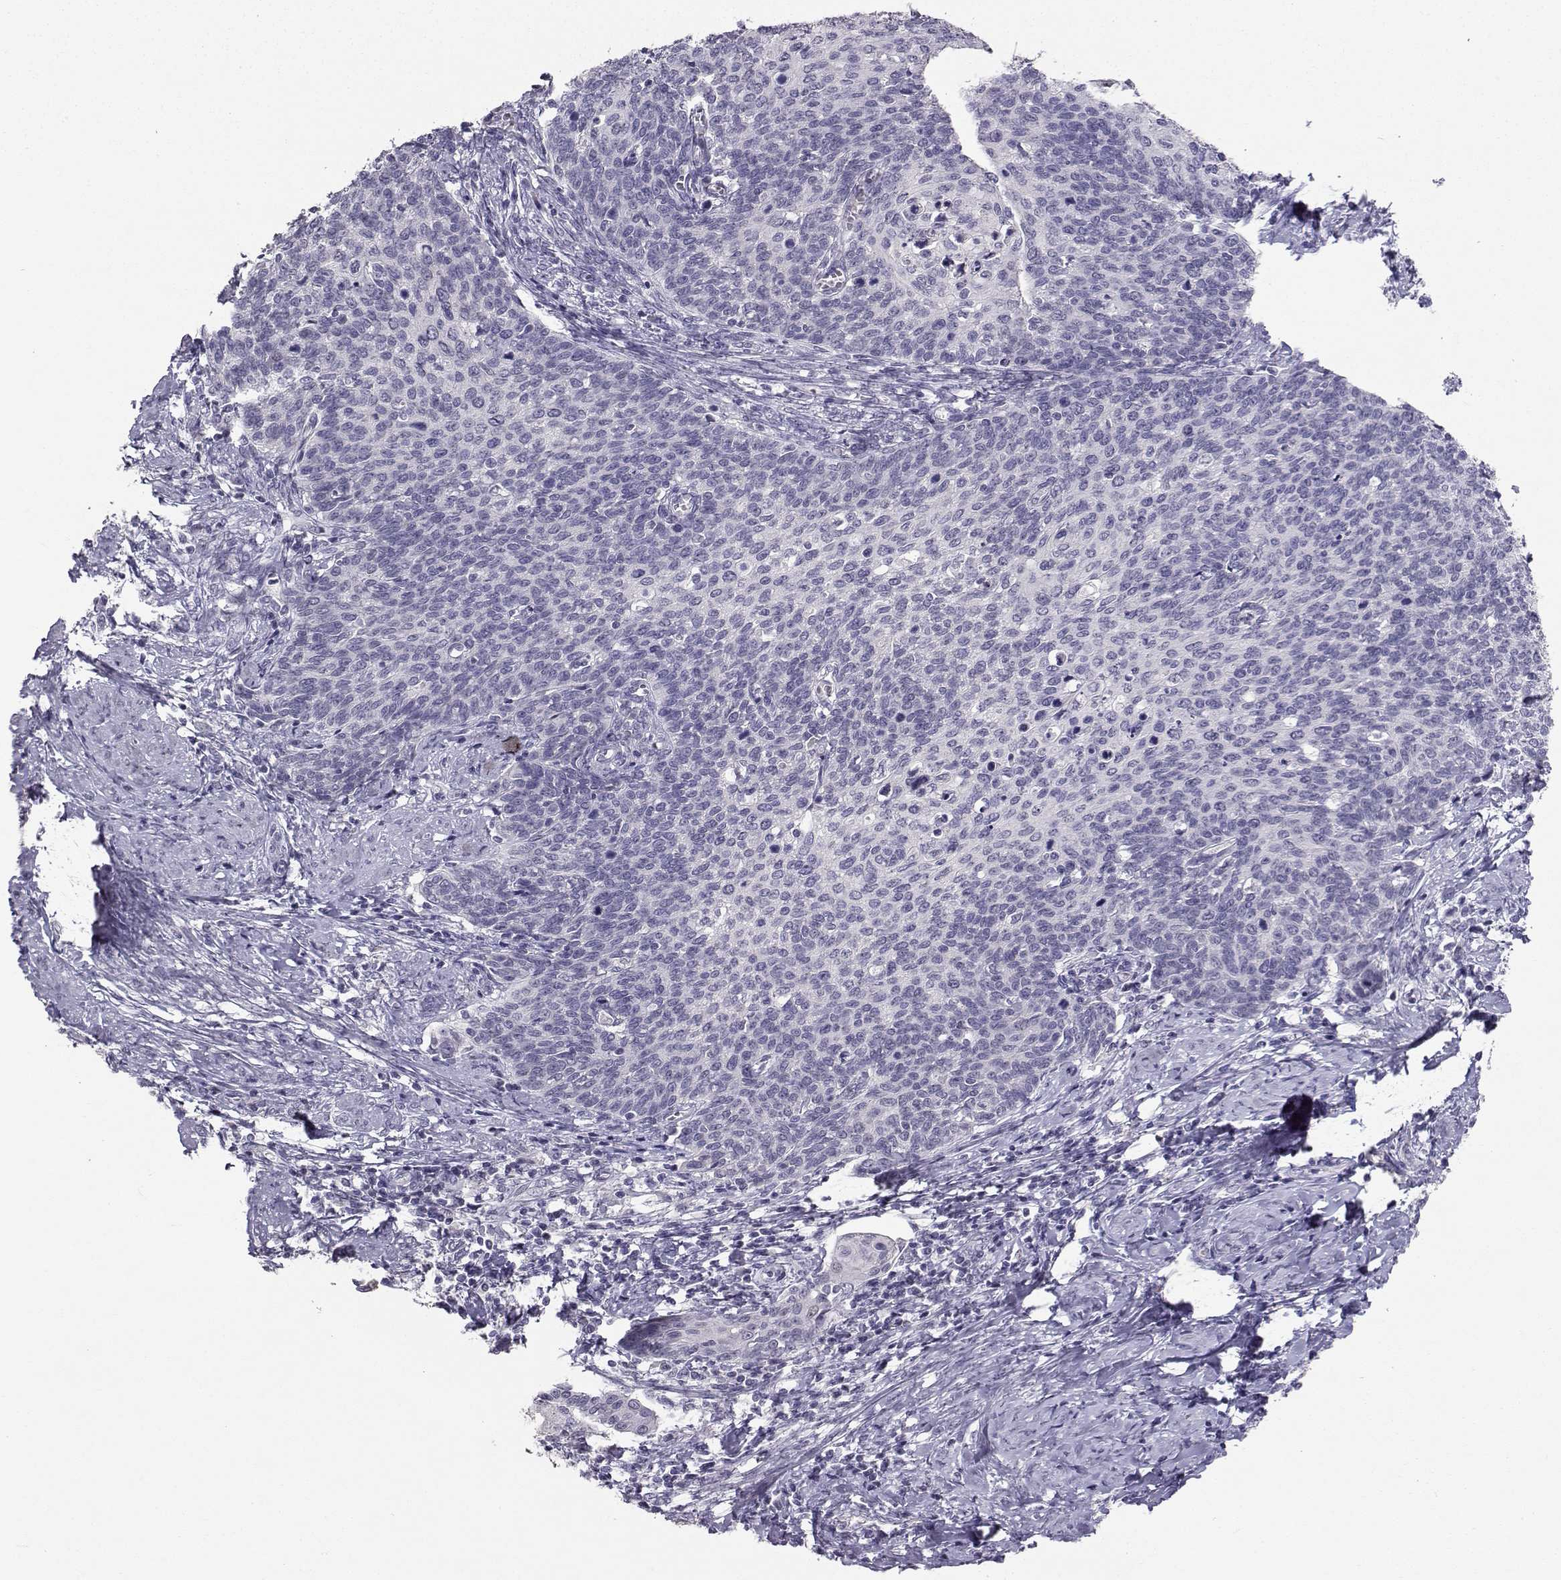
{"staining": {"intensity": "negative", "quantity": "none", "location": "none"}, "tissue": "cervical cancer", "cell_type": "Tumor cells", "image_type": "cancer", "snomed": [{"axis": "morphology", "description": "Normal tissue, NOS"}, {"axis": "morphology", "description": "Squamous cell carcinoma, NOS"}, {"axis": "topography", "description": "Cervix"}], "caption": "Immunohistochemistry of human cervical cancer (squamous cell carcinoma) displays no expression in tumor cells.", "gene": "CARTPT", "patient": {"sex": "female", "age": 39}}